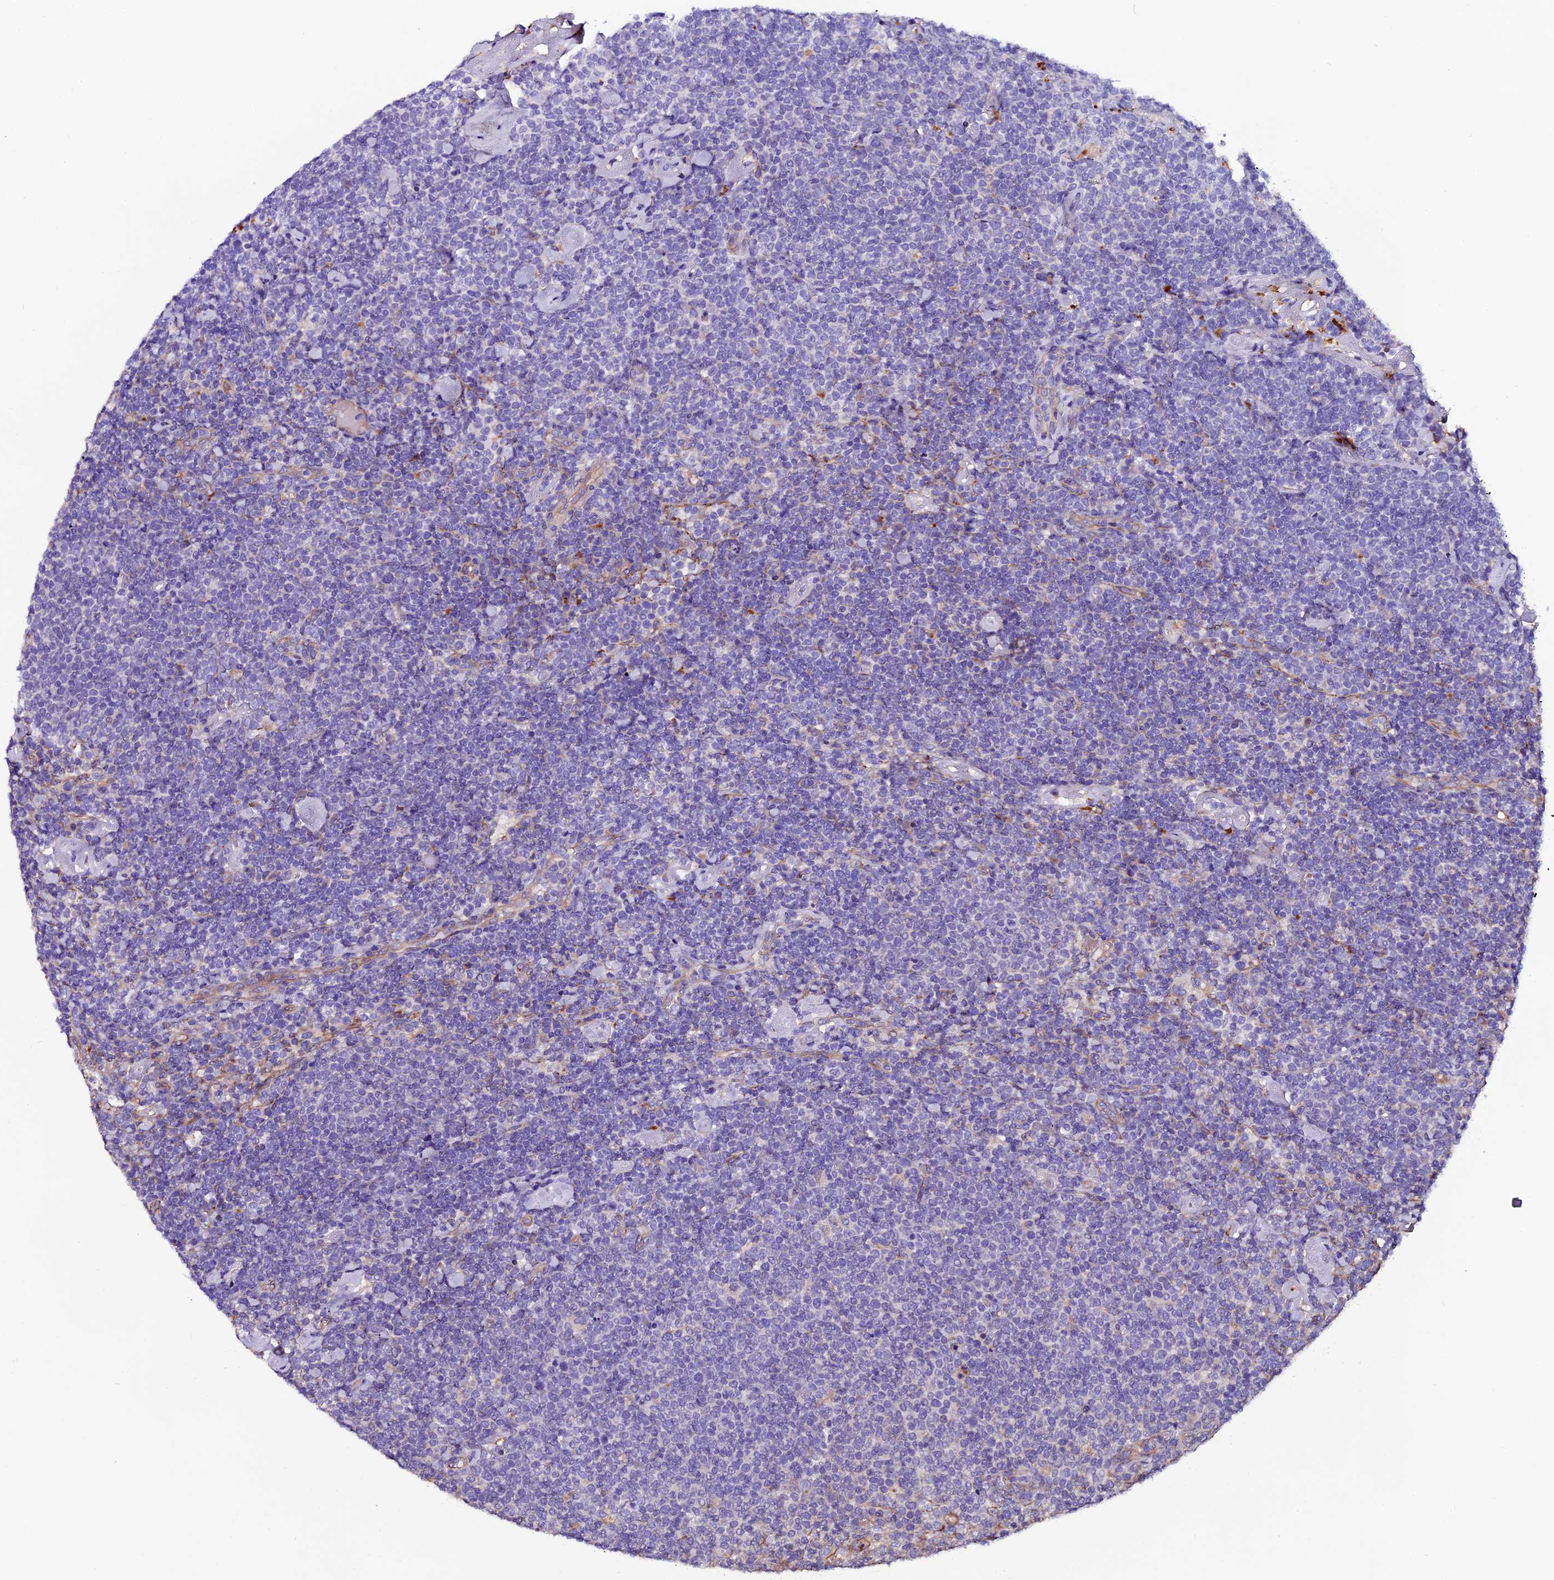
{"staining": {"intensity": "negative", "quantity": "none", "location": "none"}, "tissue": "lymphoma", "cell_type": "Tumor cells", "image_type": "cancer", "snomed": [{"axis": "morphology", "description": "Malignant lymphoma, non-Hodgkin's type, High grade"}, {"axis": "topography", "description": "Lymph node"}], "caption": "Tumor cells are negative for protein expression in human malignant lymphoma, non-Hodgkin's type (high-grade).", "gene": "CLN5", "patient": {"sex": "male", "age": 61}}